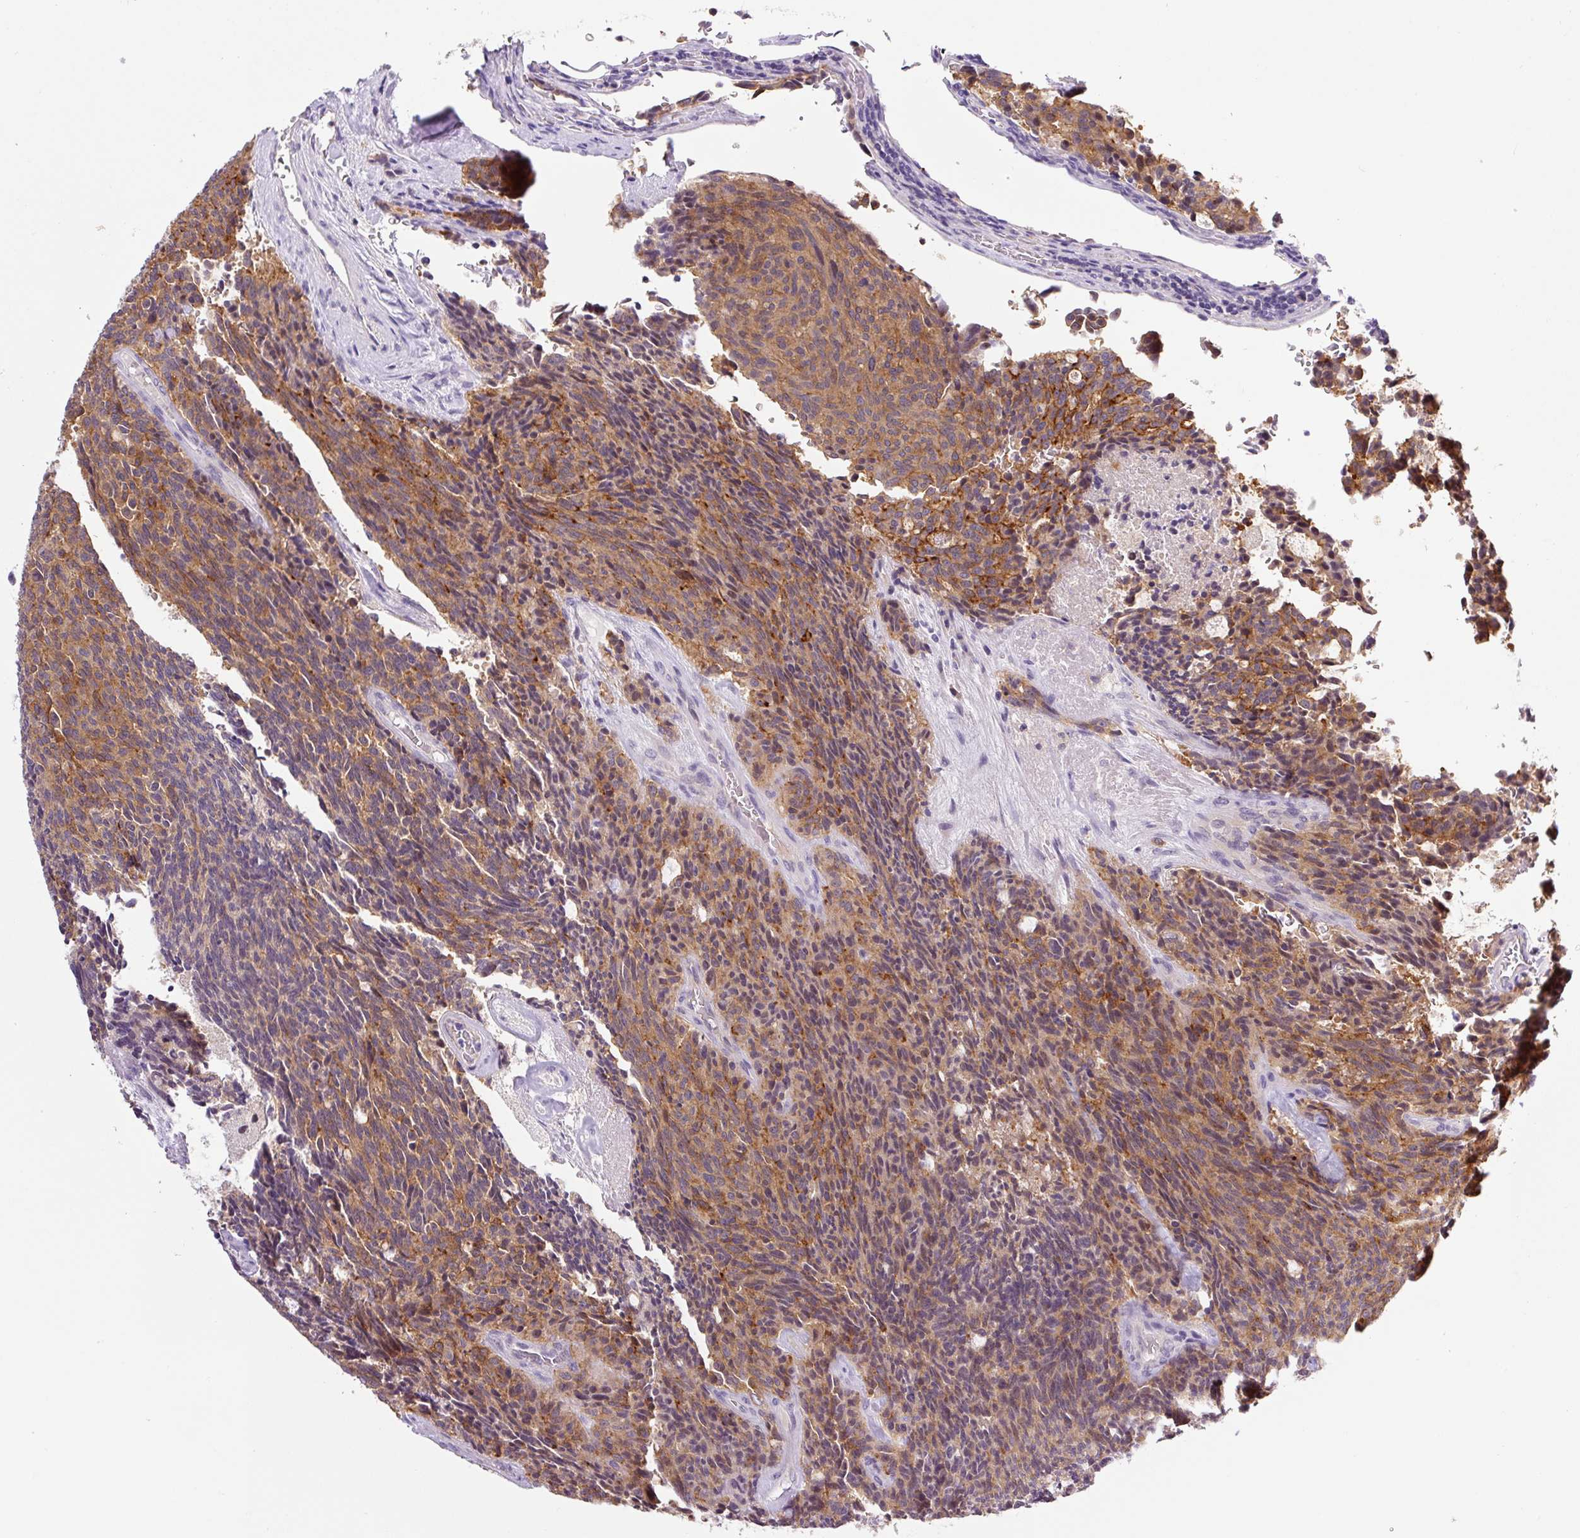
{"staining": {"intensity": "moderate", "quantity": ">75%", "location": "cytoplasmic/membranous"}, "tissue": "carcinoid", "cell_type": "Tumor cells", "image_type": "cancer", "snomed": [{"axis": "morphology", "description": "Carcinoid, malignant, NOS"}, {"axis": "topography", "description": "Pancreas"}], "caption": "Moderate cytoplasmic/membranous expression is seen in approximately >75% of tumor cells in carcinoid (malignant).", "gene": "PRKAA2", "patient": {"sex": "female", "age": 54}}